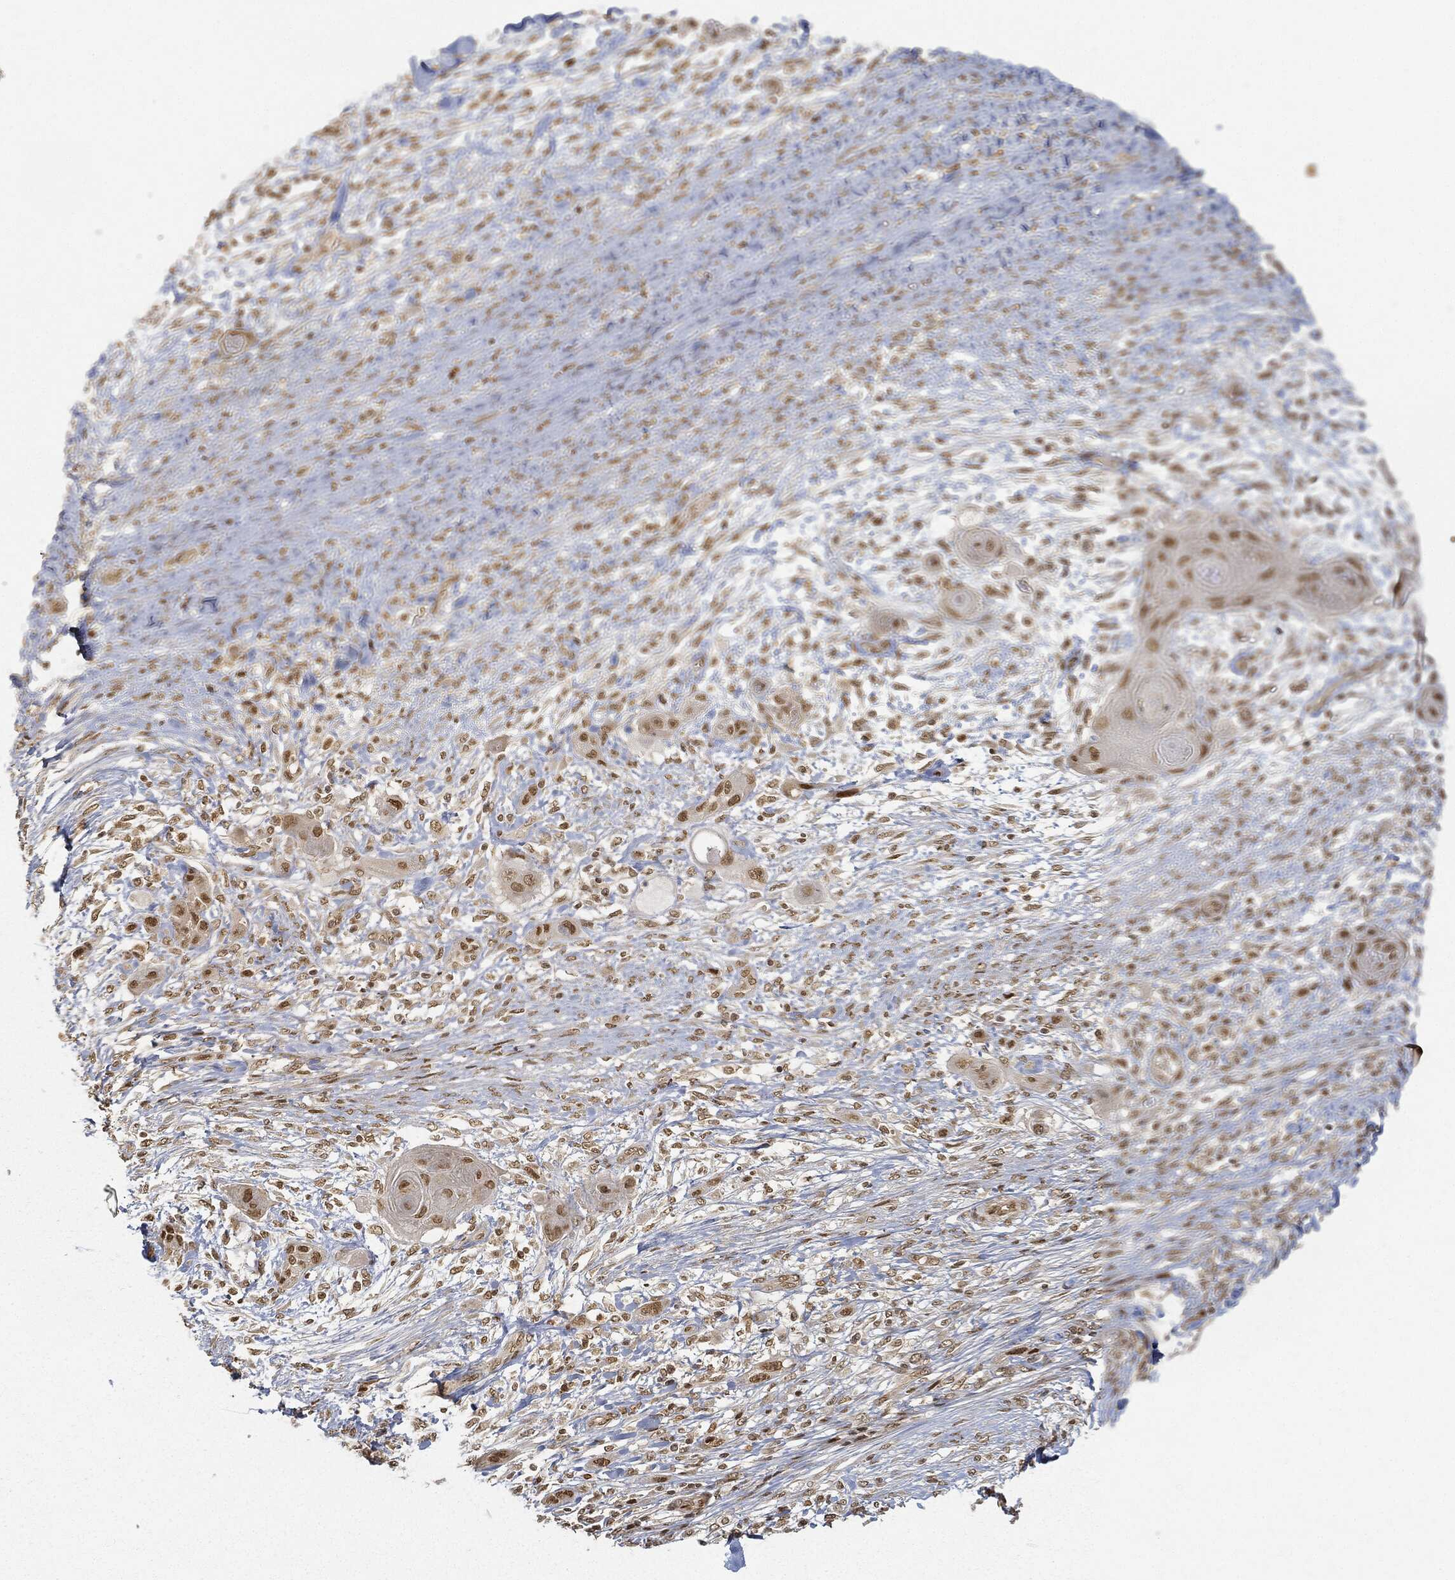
{"staining": {"intensity": "moderate", "quantity": ">75%", "location": "nuclear"}, "tissue": "skin cancer", "cell_type": "Tumor cells", "image_type": "cancer", "snomed": [{"axis": "morphology", "description": "Squamous cell carcinoma, NOS"}, {"axis": "topography", "description": "Skin"}], "caption": "Approximately >75% of tumor cells in squamous cell carcinoma (skin) display moderate nuclear protein positivity as visualized by brown immunohistochemical staining.", "gene": "CIB1", "patient": {"sex": "male", "age": 62}}